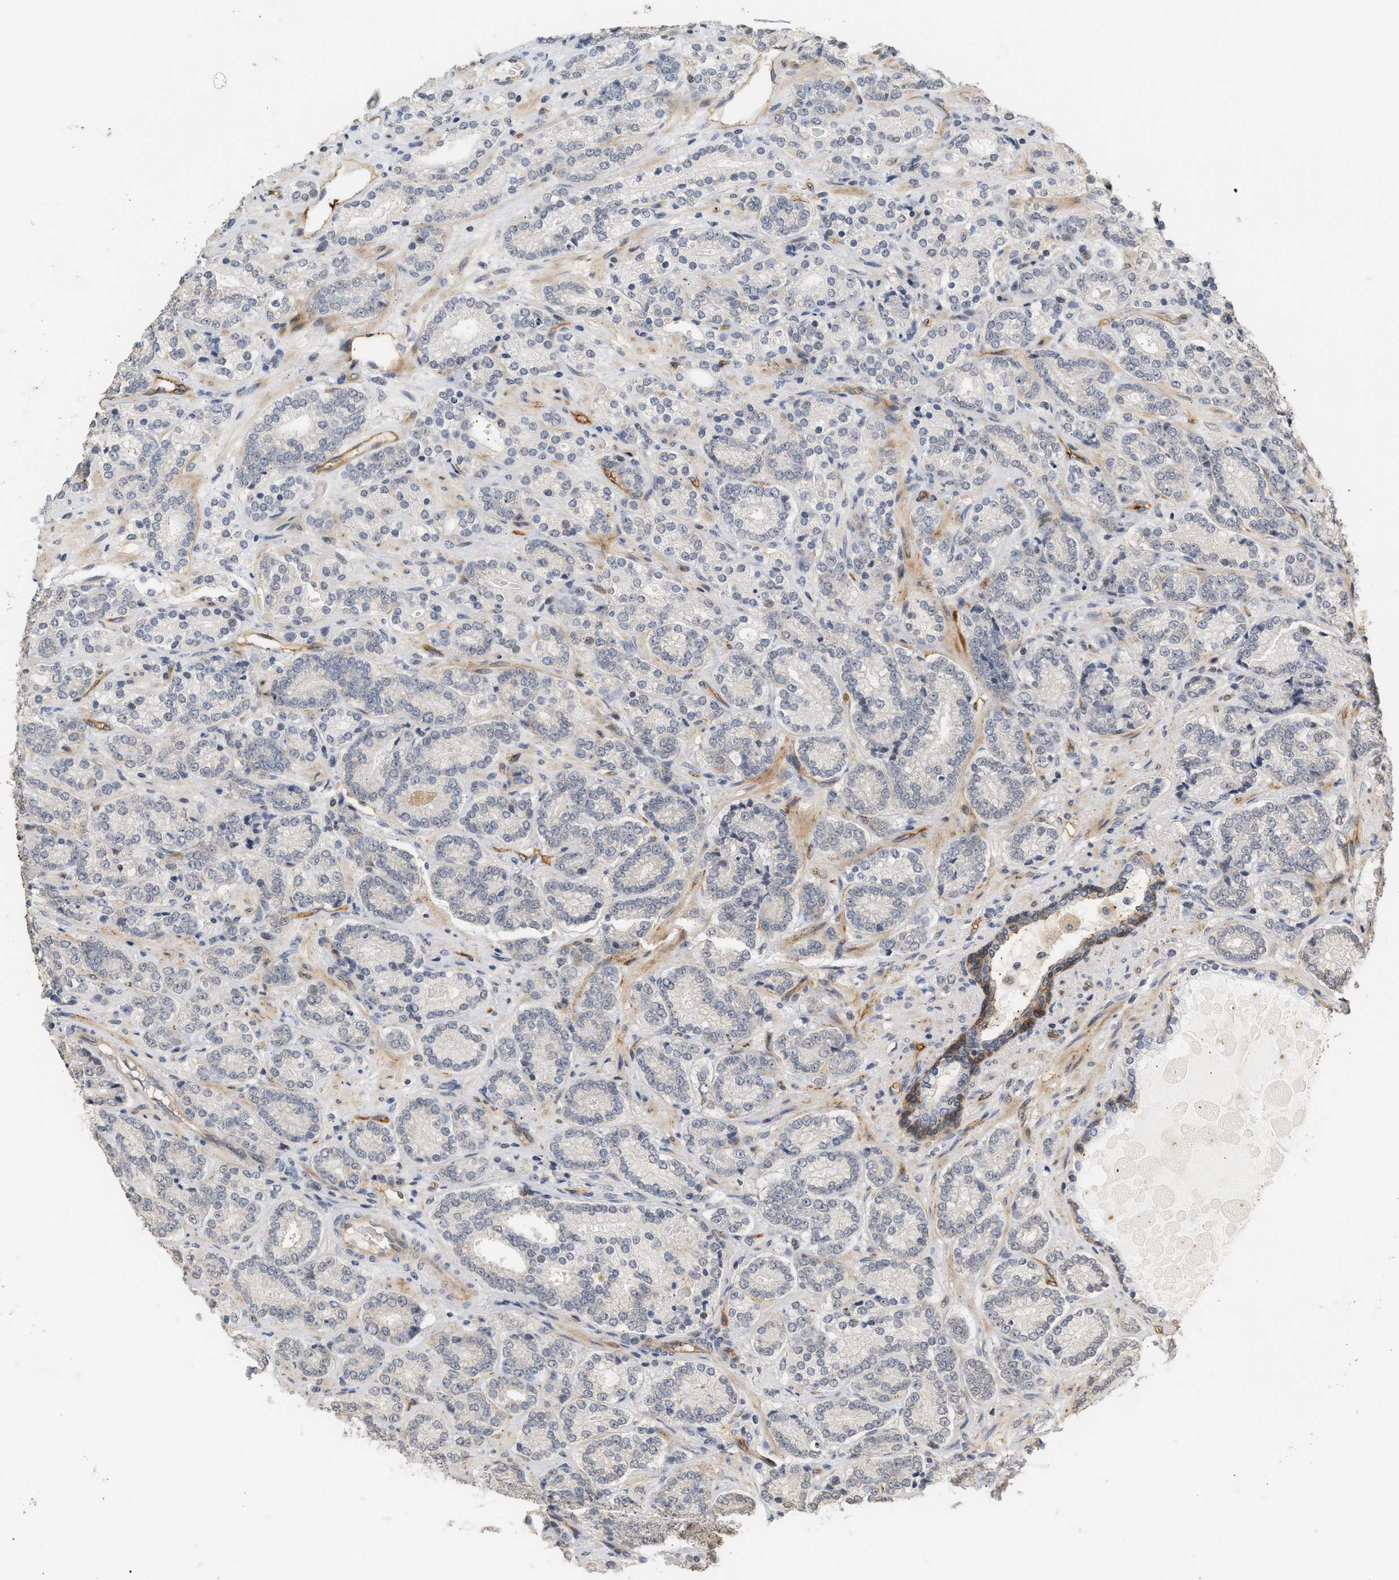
{"staining": {"intensity": "negative", "quantity": "none", "location": "none"}, "tissue": "prostate cancer", "cell_type": "Tumor cells", "image_type": "cancer", "snomed": [{"axis": "morphology", "description": "Adenocarcinoma, High grade"}, {"axis": "topography", "description": "Prostate"}], "caption": "Tumor cells show no significant protein positivity in prostate cancer (adenocarcinoma (high-grade)).", "gene": "PLXND1", "patient": {"sex": "male", "age": 61}}